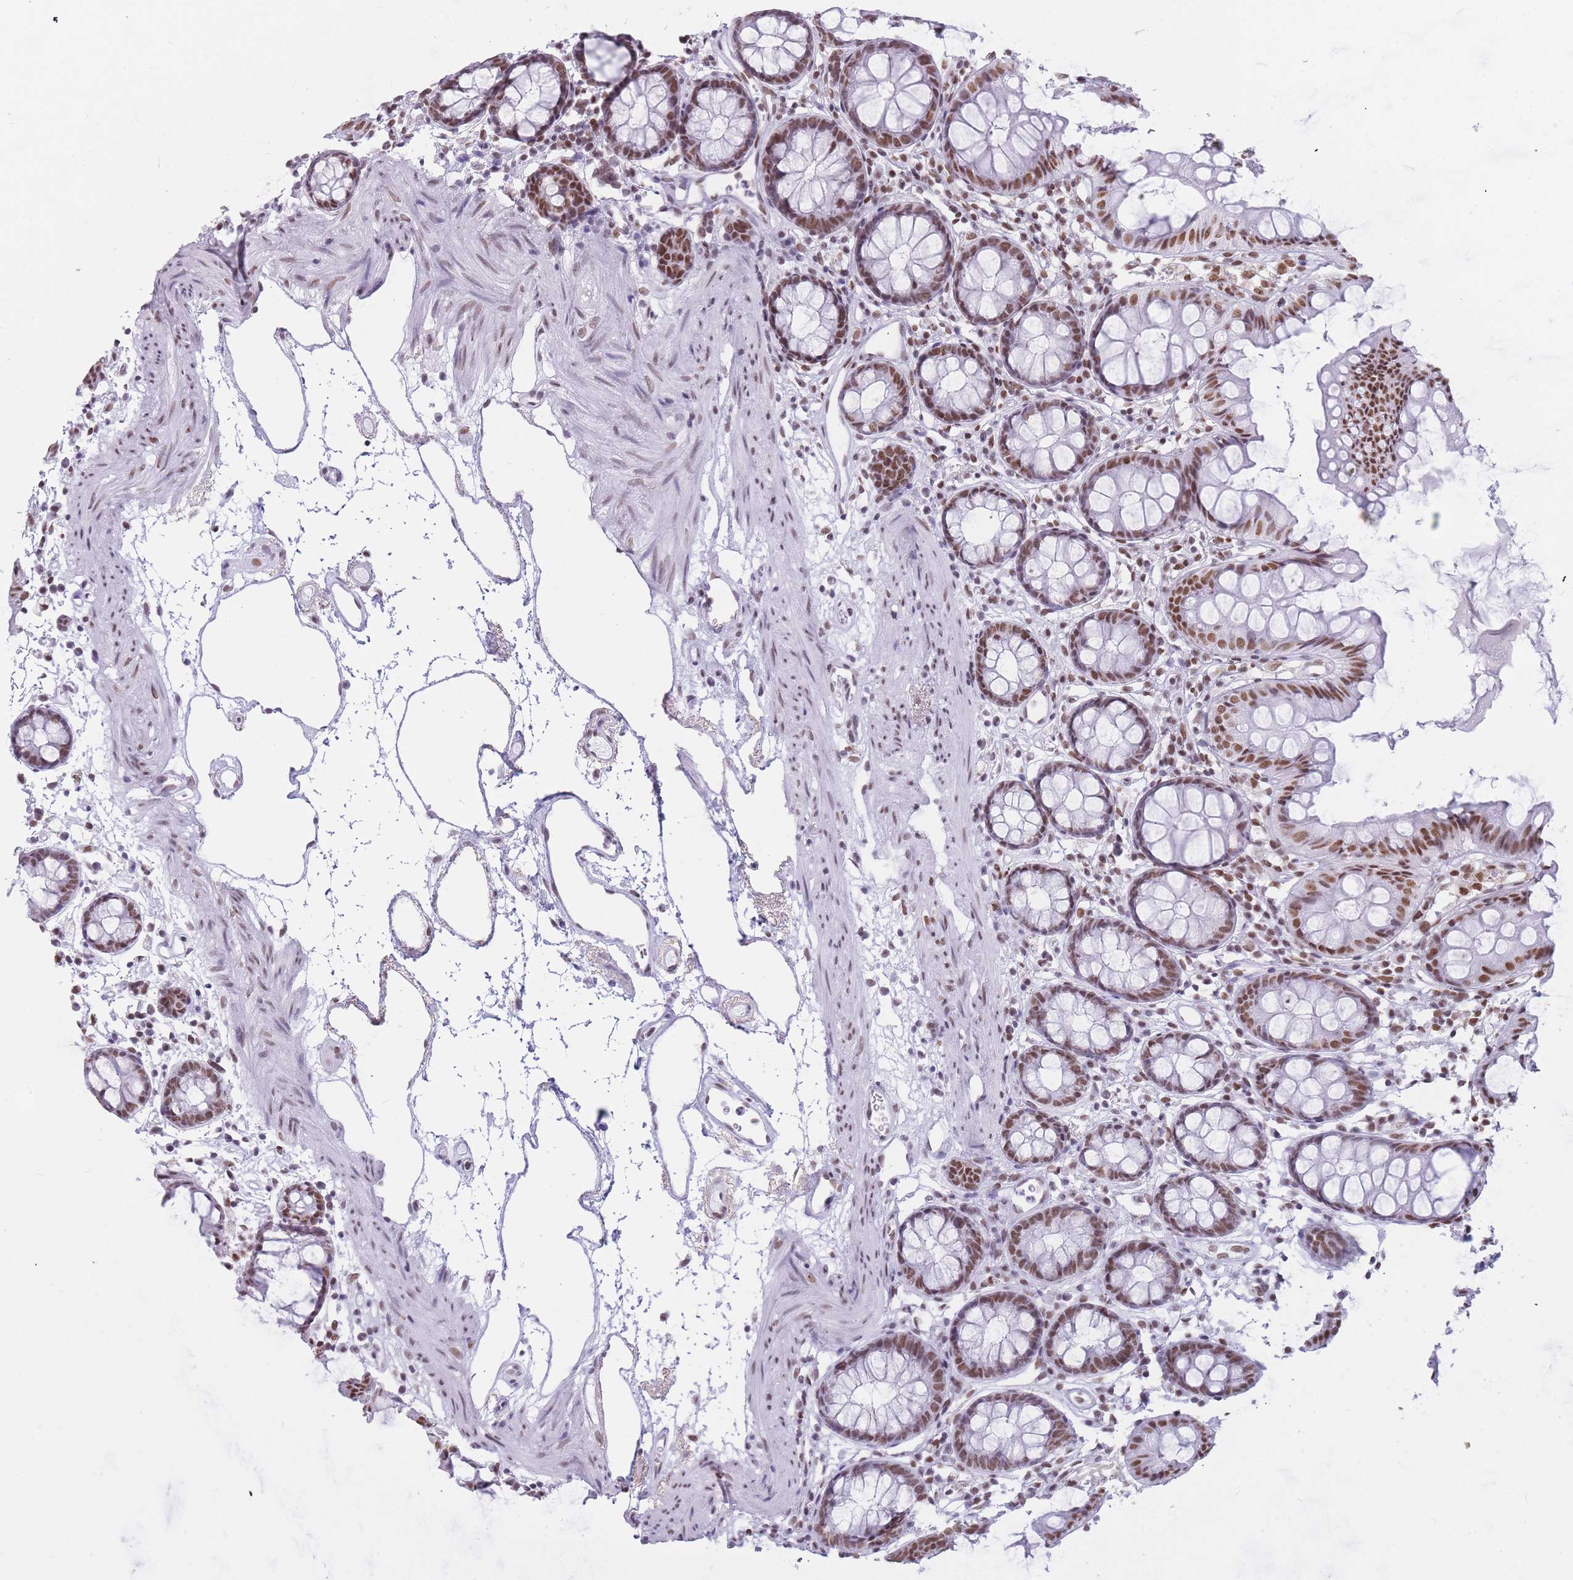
{"staining": {"intensity": "moderate", "quantity": "25%-75%", "location": "nuclear"}, "tissue": "colon", "cell_type": "Endothelial cells", "image_type": "normal", "snomed": [{"axis": "morphology", "description": "Normal tissue, NOS"}, {"axis": "topography", "description": "Colon"}], "caption": "A high-resolution photomicrograph shows IHC staining of normal colon, which shows moderate nuclear expression in about 25%-75% of endothelial cells. Using DAB (brown) and hematoxylin (blue) stains, captured at high magnification using brightfield microscopy.", "gene": "HNRNPUL1", "patient": {"sex": "female", "age": 84}}